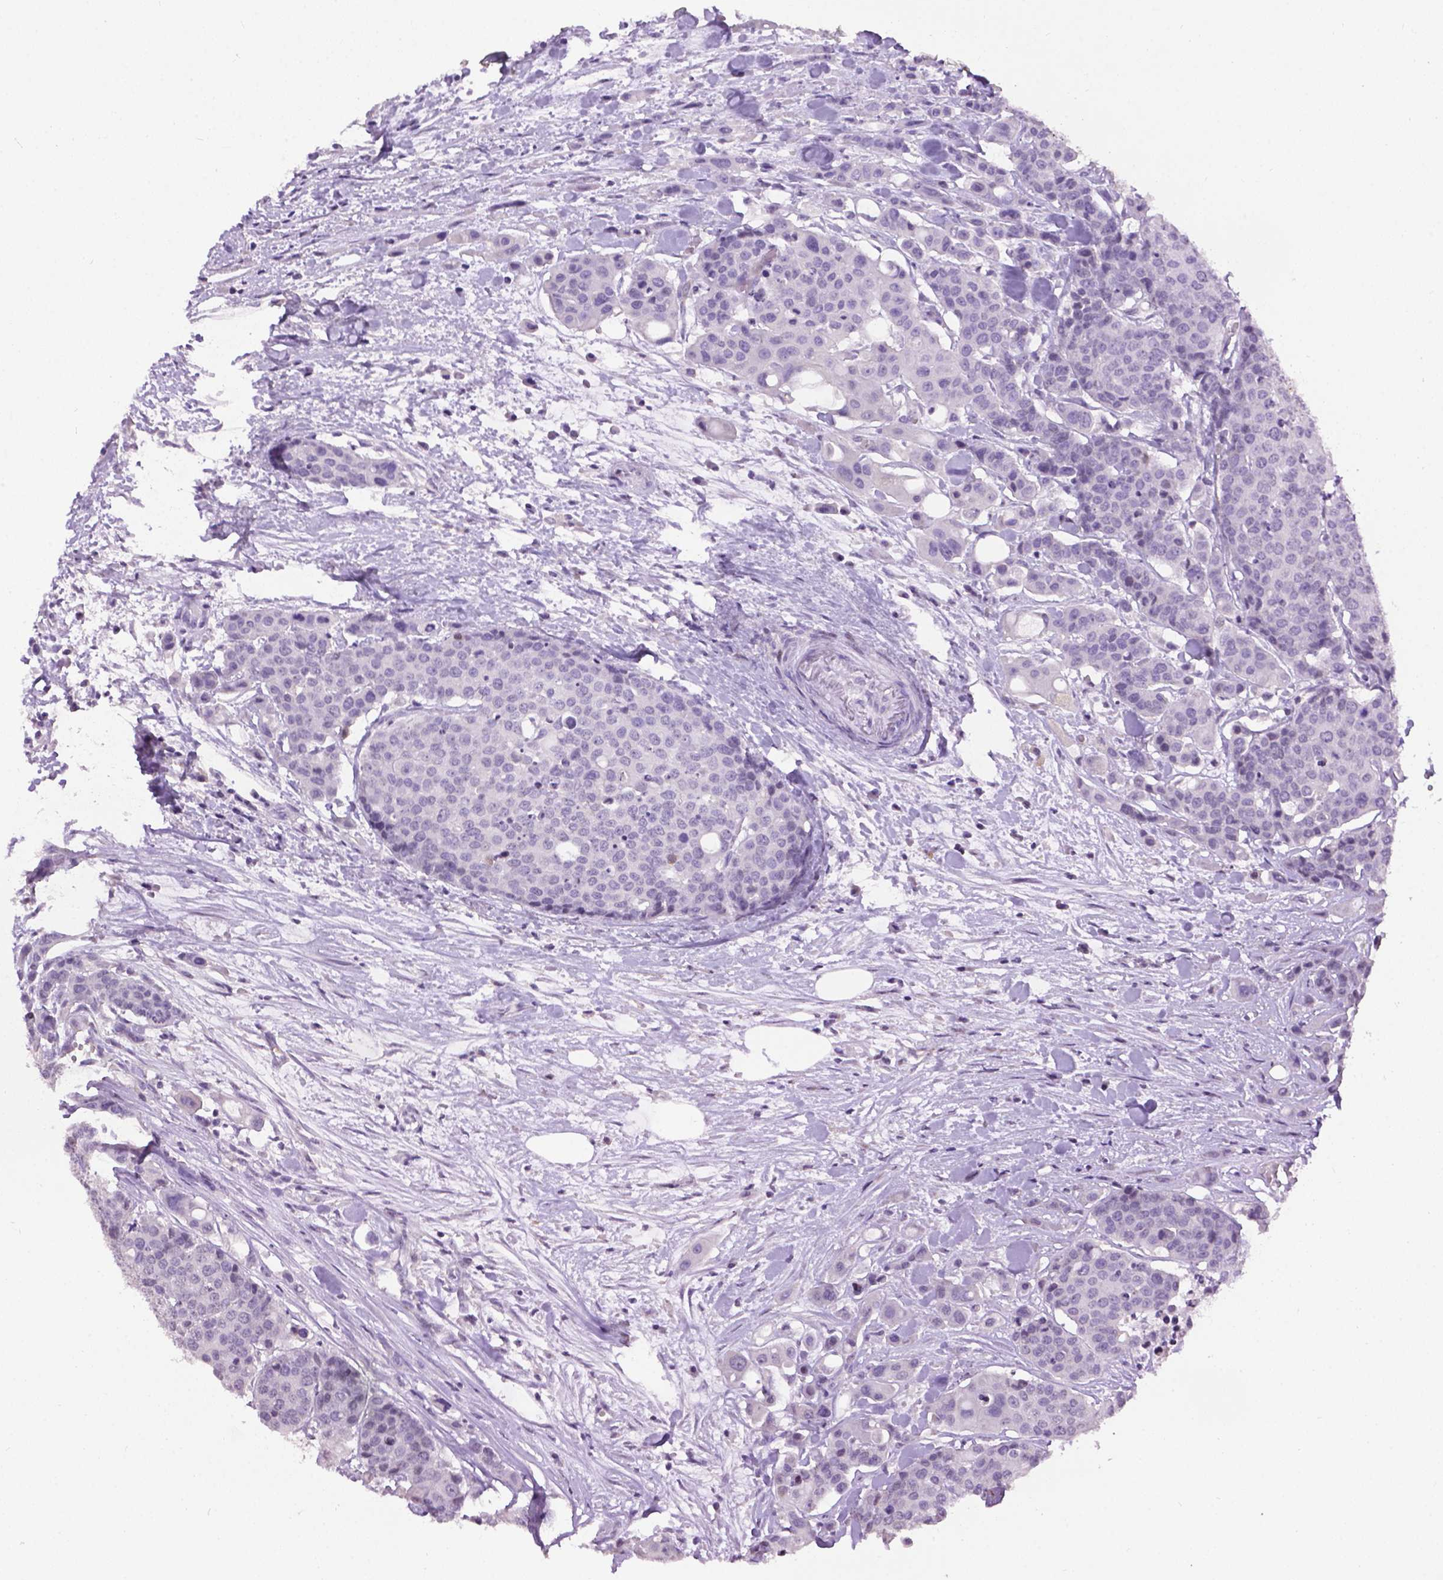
{"staining": {"intensity": "negative", "quantity": "none", "location": "none"}, "tissue": "carcinoid", "cell_type": "Tumor cells", "image_type": "cancer", "snomed": [{"axis": "morphology", "description": "Carcinoid, malignant, NOS"}, {"axis": "topography", "description": "Colon"}], "caption": "Carcinoid was stained to show a protein in brown. There is no significant positivity in tumor cells.", "gene": "TH", "patient": {"sex": "male", "age": 81}}